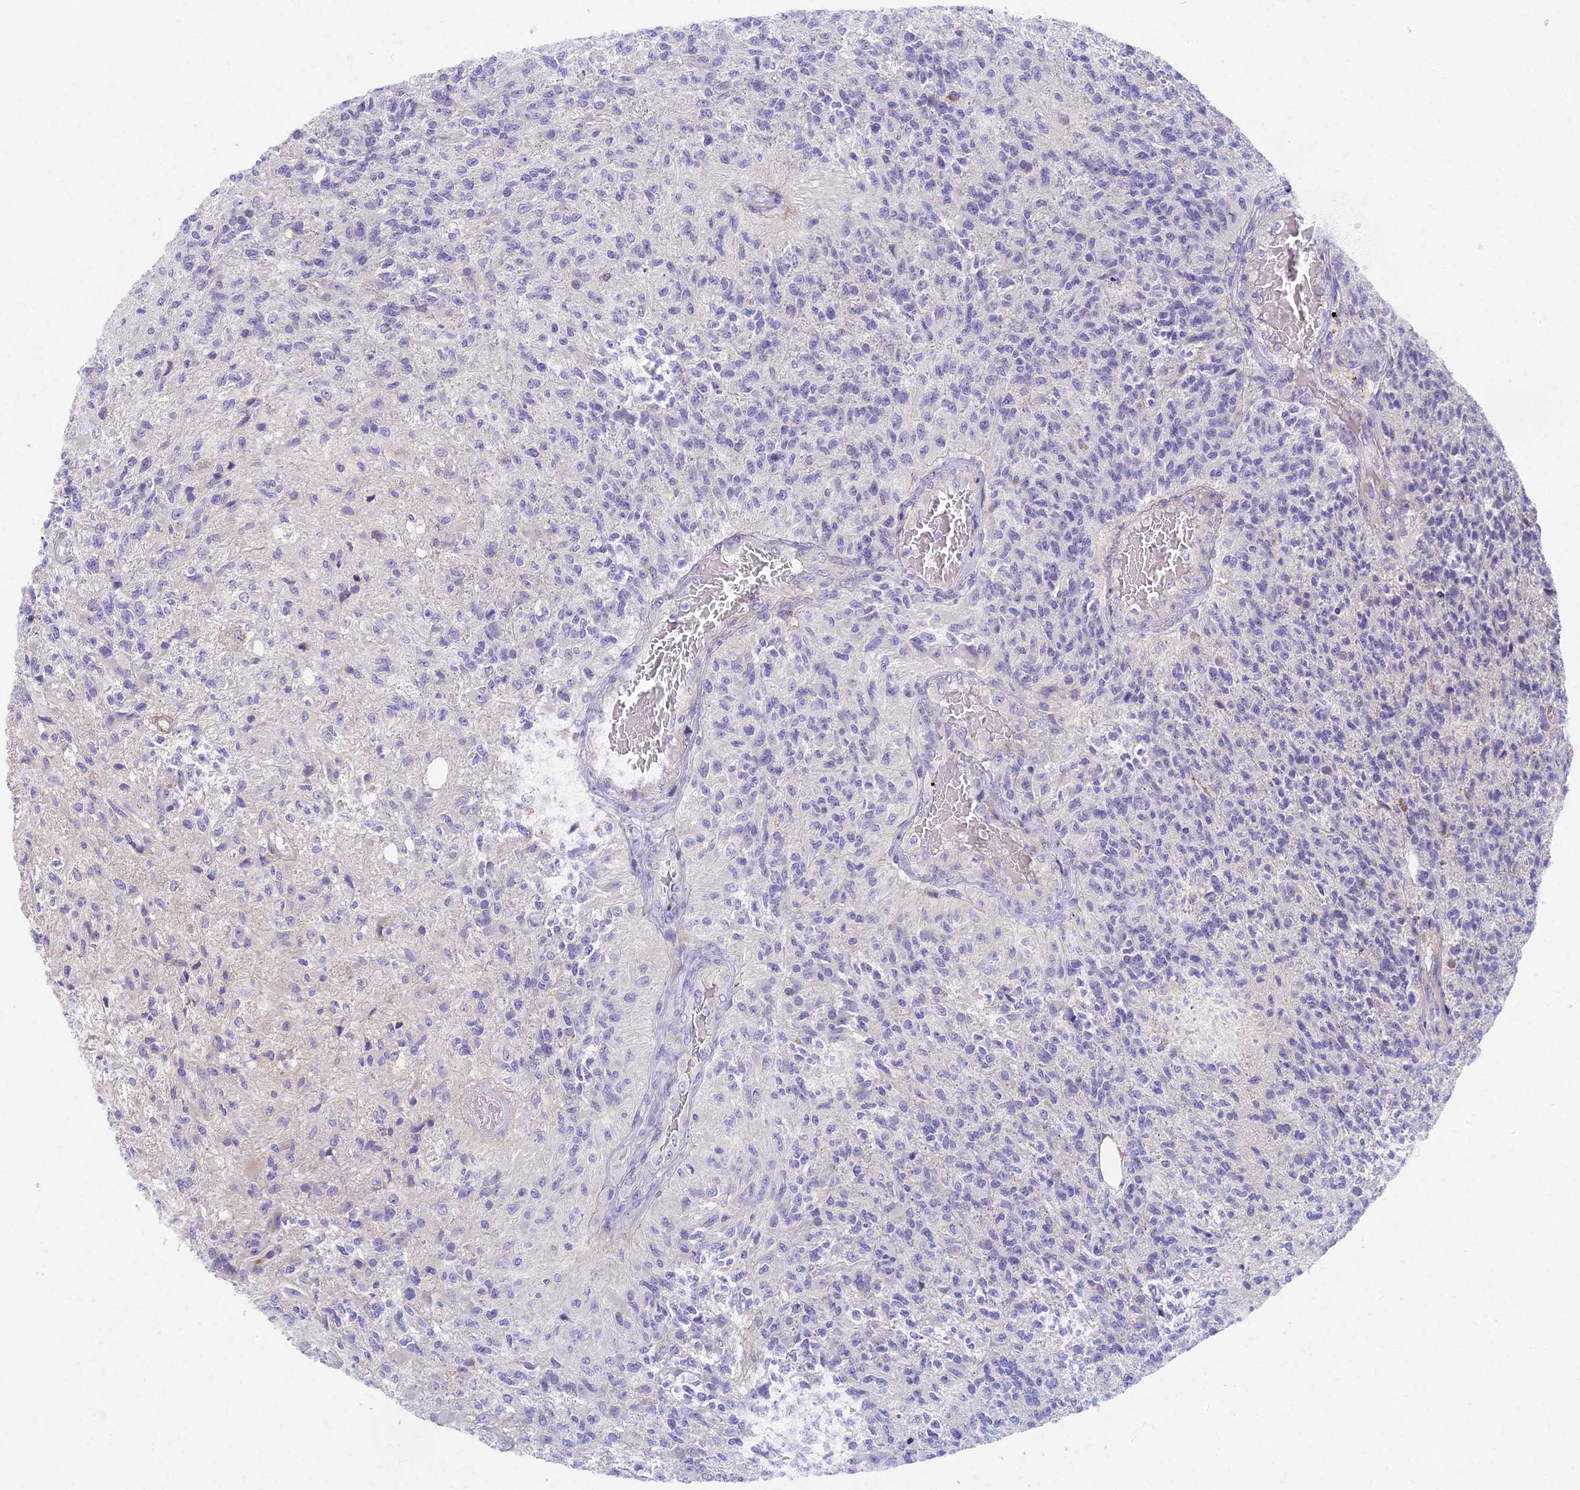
{"staining": {"intensity": "negative", "quantity": "none", "location": "none"}, "tissue": "glioma", "cell_type": "Tumor cells", "image_type": "cancer", "snomed": [{"axis": "morphology", "description": "Glioma, malignant, High grade"}, {"axis": "topography", "description": "Brain"}], "caption": "Immunohistochemistry of glioma reveals no expression in tumor cells.", "gene": "AP4E1", "patient": {"sex": "male", "age": 56}}